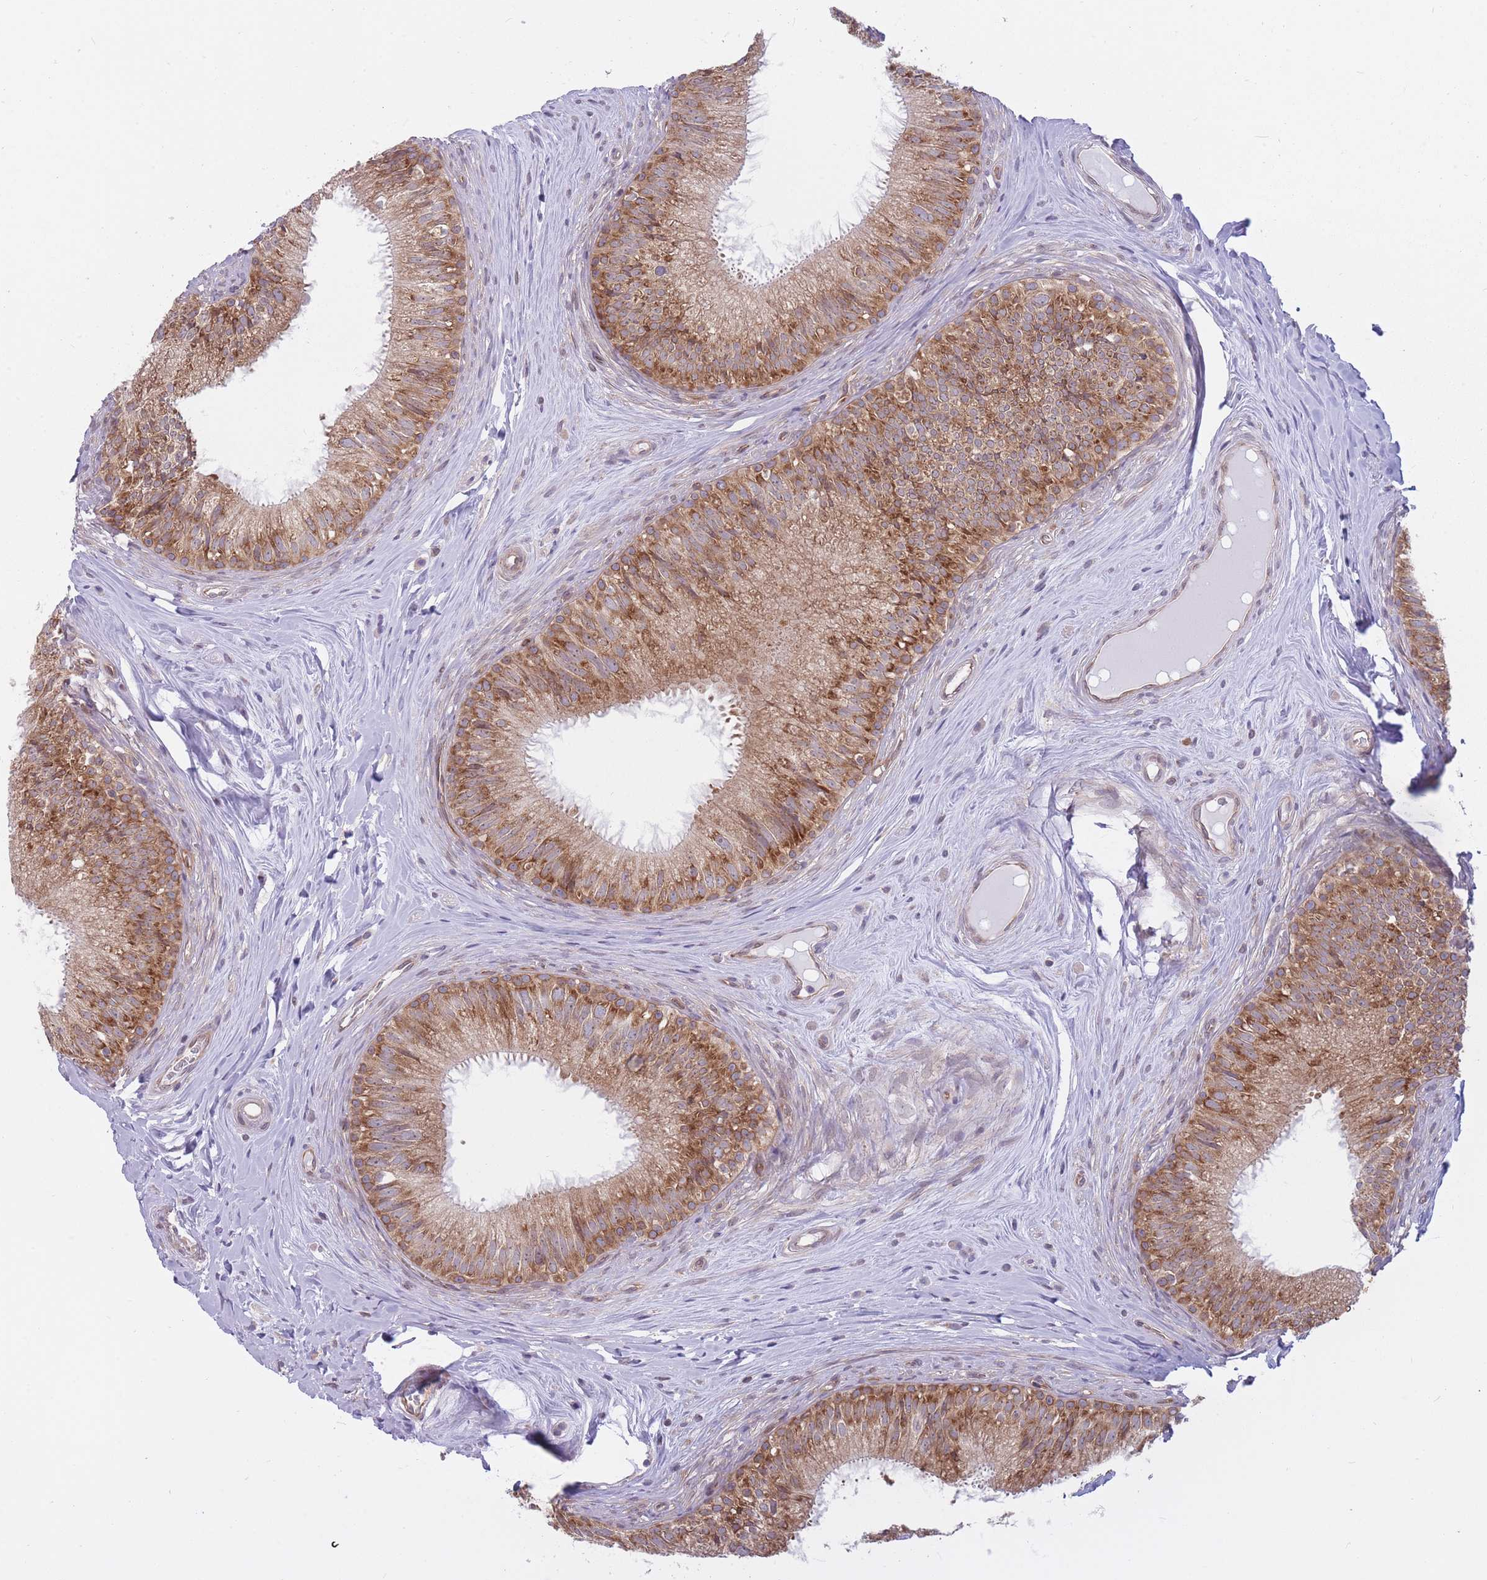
{"staining": {"intensity": "strong", "quantity": ">75%", "location": "cytoplasmic/membranous"}, "tissue": "epididymis", "cell_type": "Glandular cells", "image_type": "normal", "snomed": [{"axis": "morphology", "description": "Normal tissue, NOS"}, {"axis": "topography", "description": "Epididymis"}], "caption": "Strong cytoplasmic/membranous protein staining is seen in about >75% of glandular cells in epididymis. The protein is shown in brown color, while the nuclei are stained blue.", "gene": "CCDC124", "patient": {"sex": "male", "age": 34}}